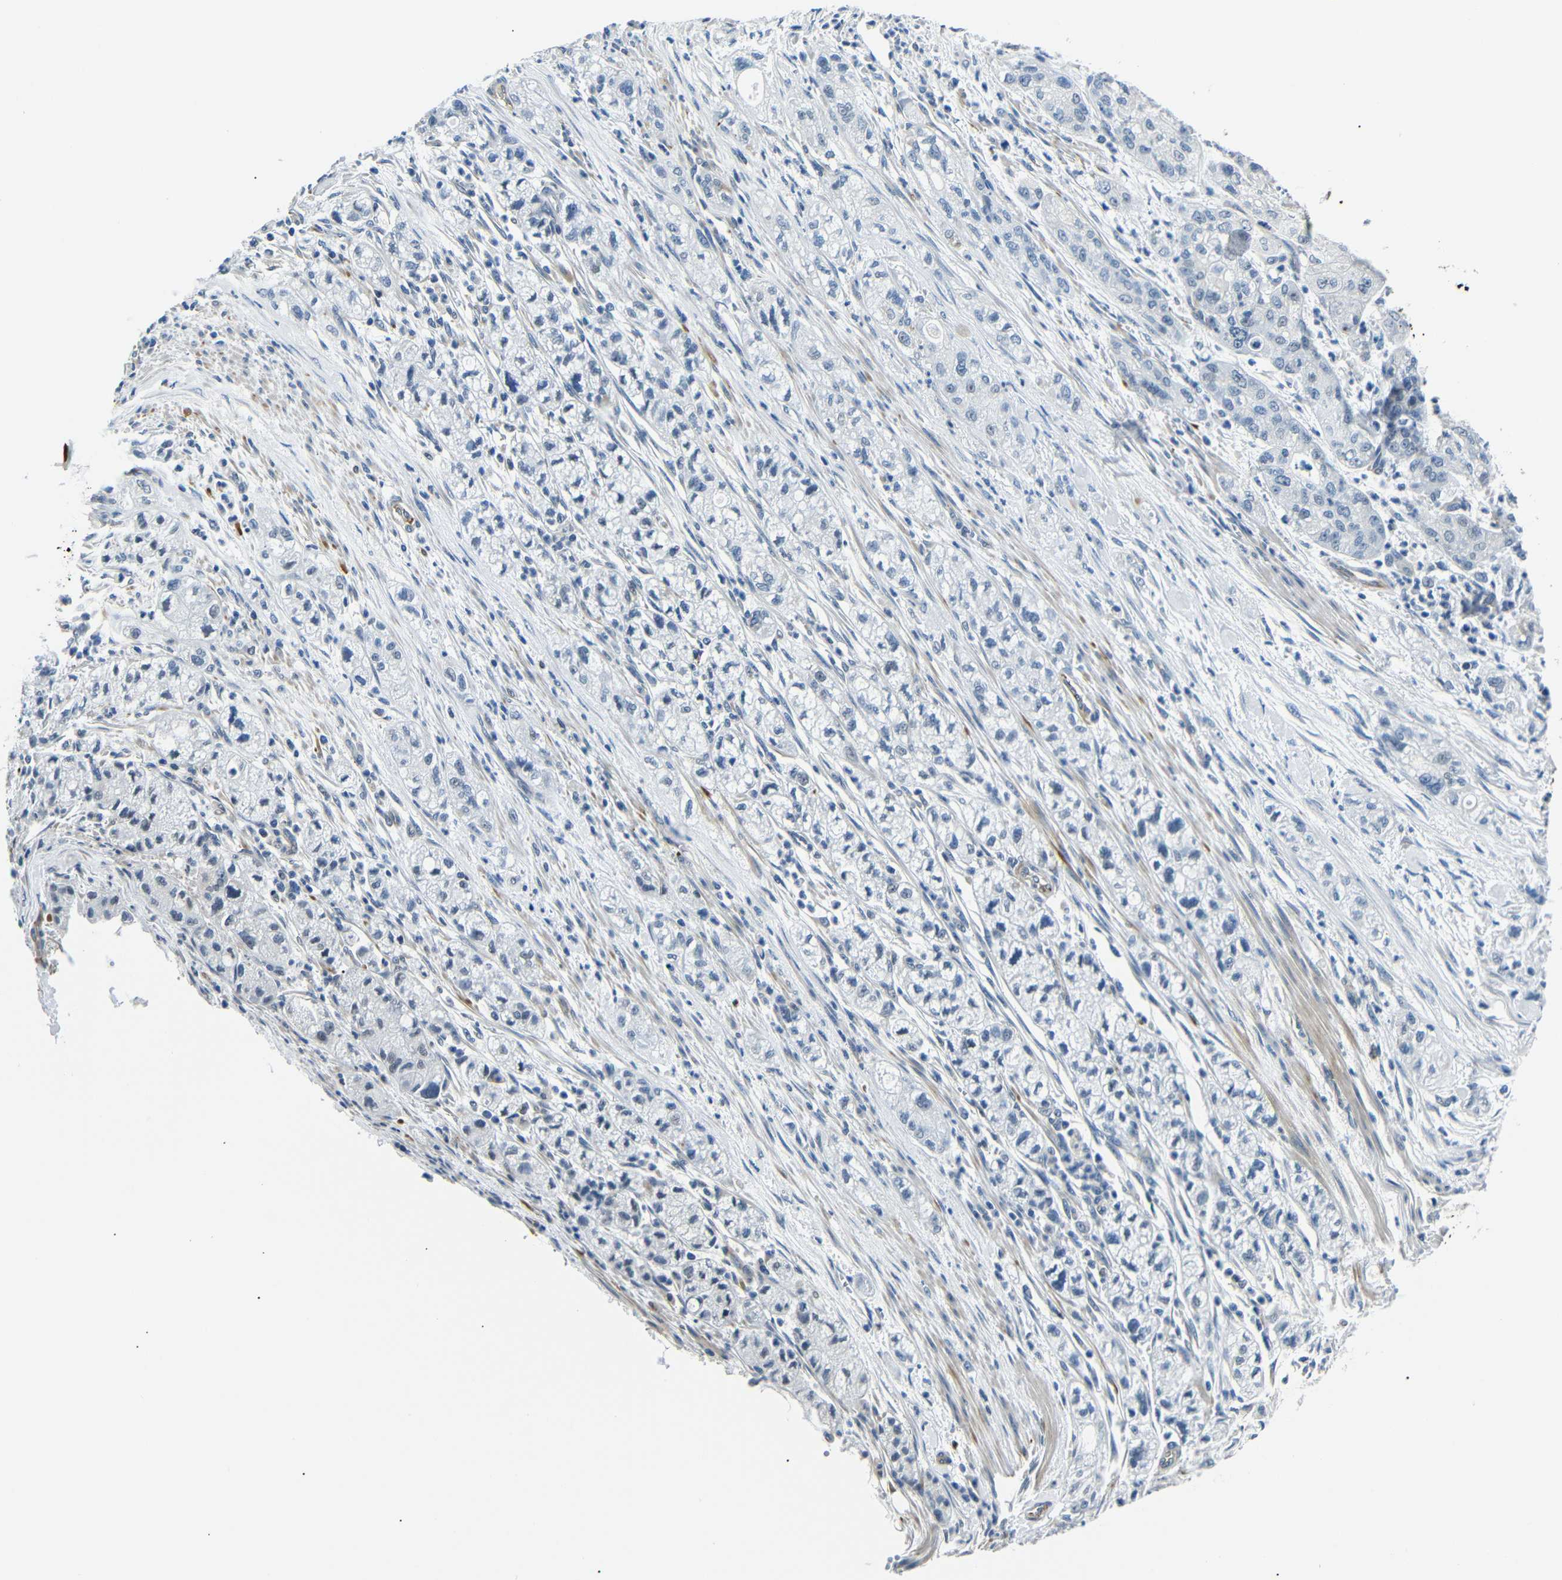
{"staining": {"intensity": "negative", "quantity": "none", "location": "none"}, "tissue": "pancreatic cancer", "cell_type": "Tumor cells", "image_type": "cancer", "snomed": [{"axis": "morphology", "description": "Adenocarcinoma, NOS"}, {"axis": "topography", "description": "Pancreas"}], "caption": "Immunohistochemistry of human pancreatic cancer (adenocarcinoma) exhibits no expression in tumor cells.", "gene": "TAFA1", "patient": {"sex": "female", "age": 78}}